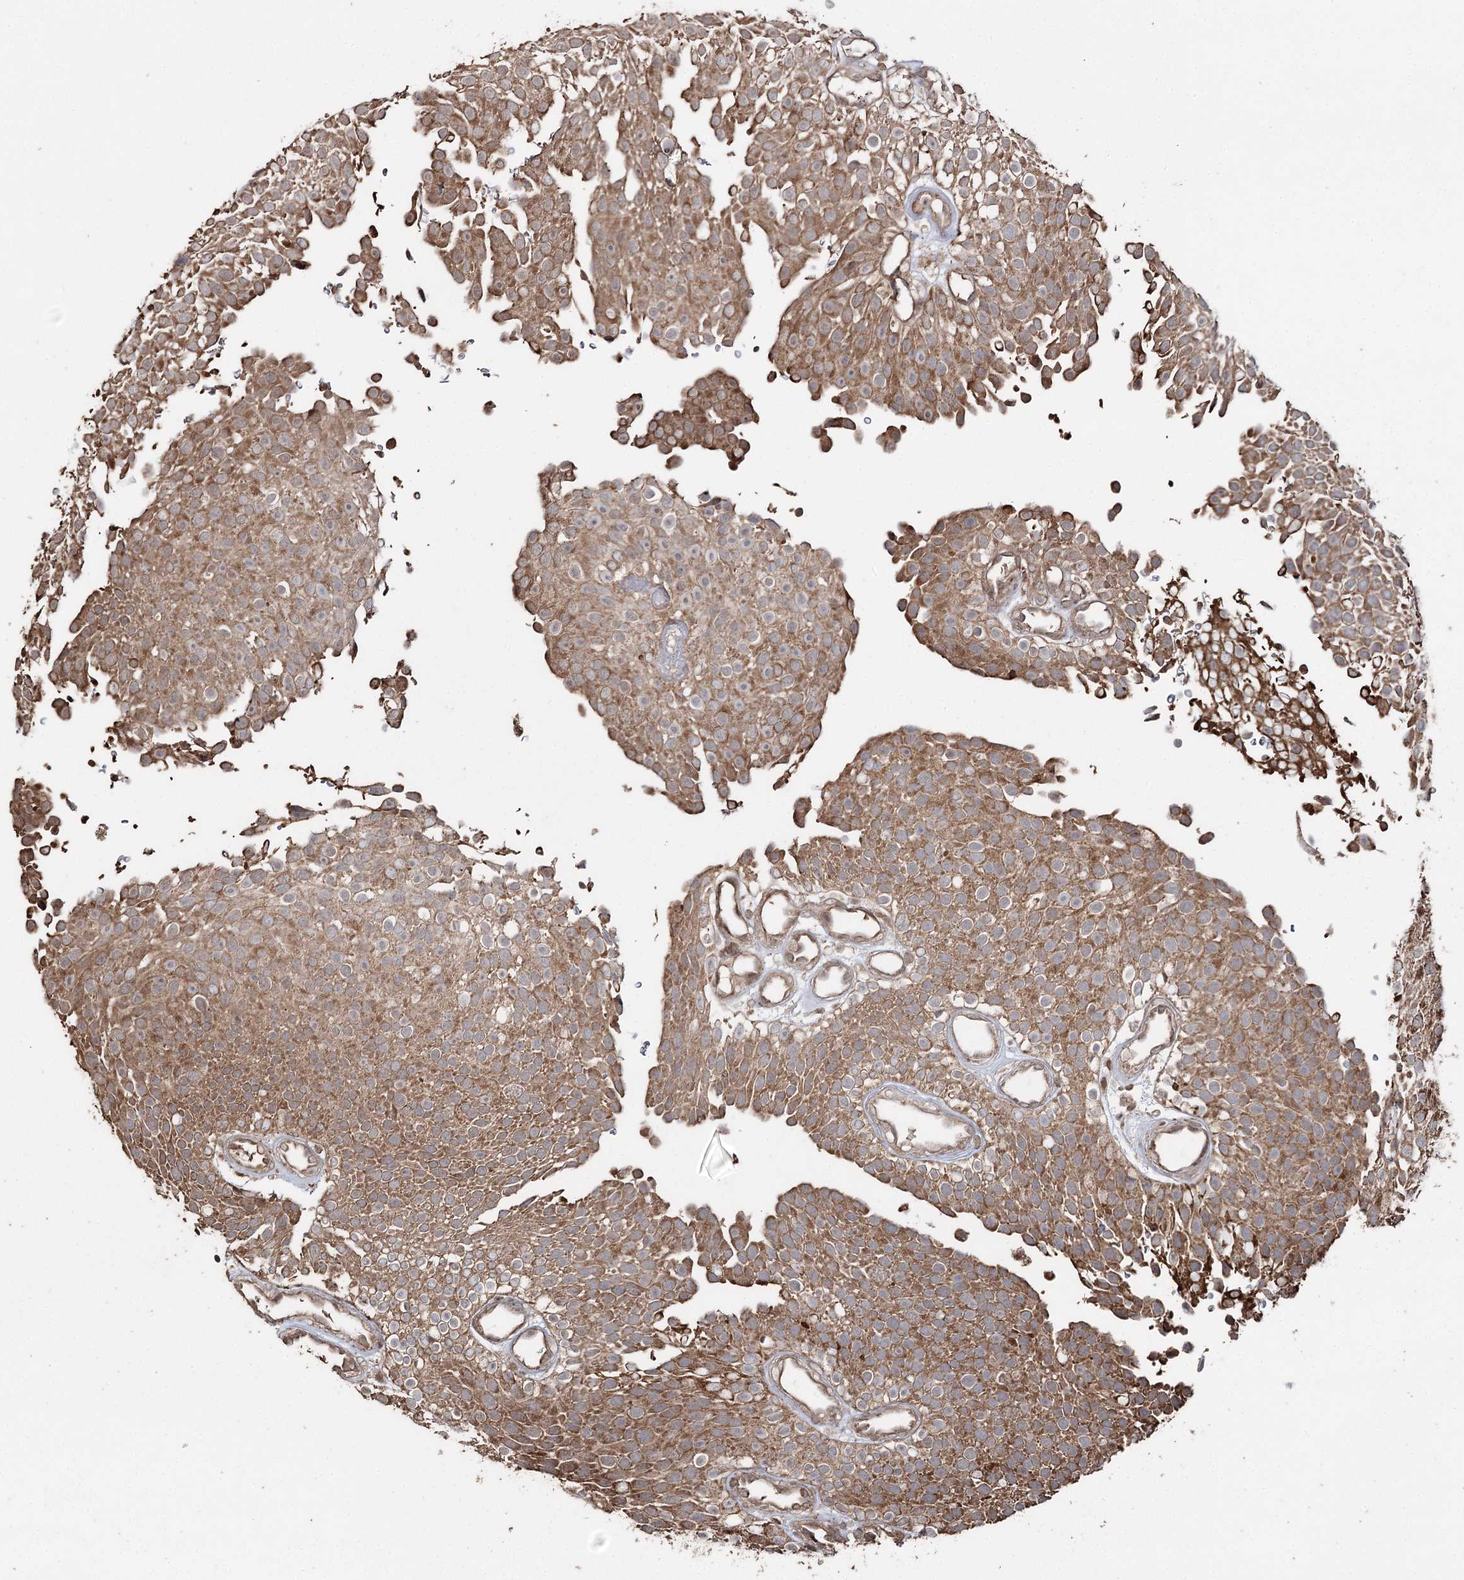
{"staining": {"intensity": "moderate", "quantity": ">75%", "location": "cytoplasmic/membranous"}, "tissue": "urothelial cancer", "cell_type": "Tumor cells", "image_type": "cancer", "snomed": [{"axis": "morphology", "description": "Urothelial carcinoma, Low grade"}, {"axis": "topography", "description": "Urinary bladder"}], "caption": "Urothelial cancer stained for a protein (brown) reveals moderate cytoplasmic/membranous positive positivity in approximately >75% of tumor cells.", "gene": "SLF2", "patient": {"sex": "male", "age": 78}}